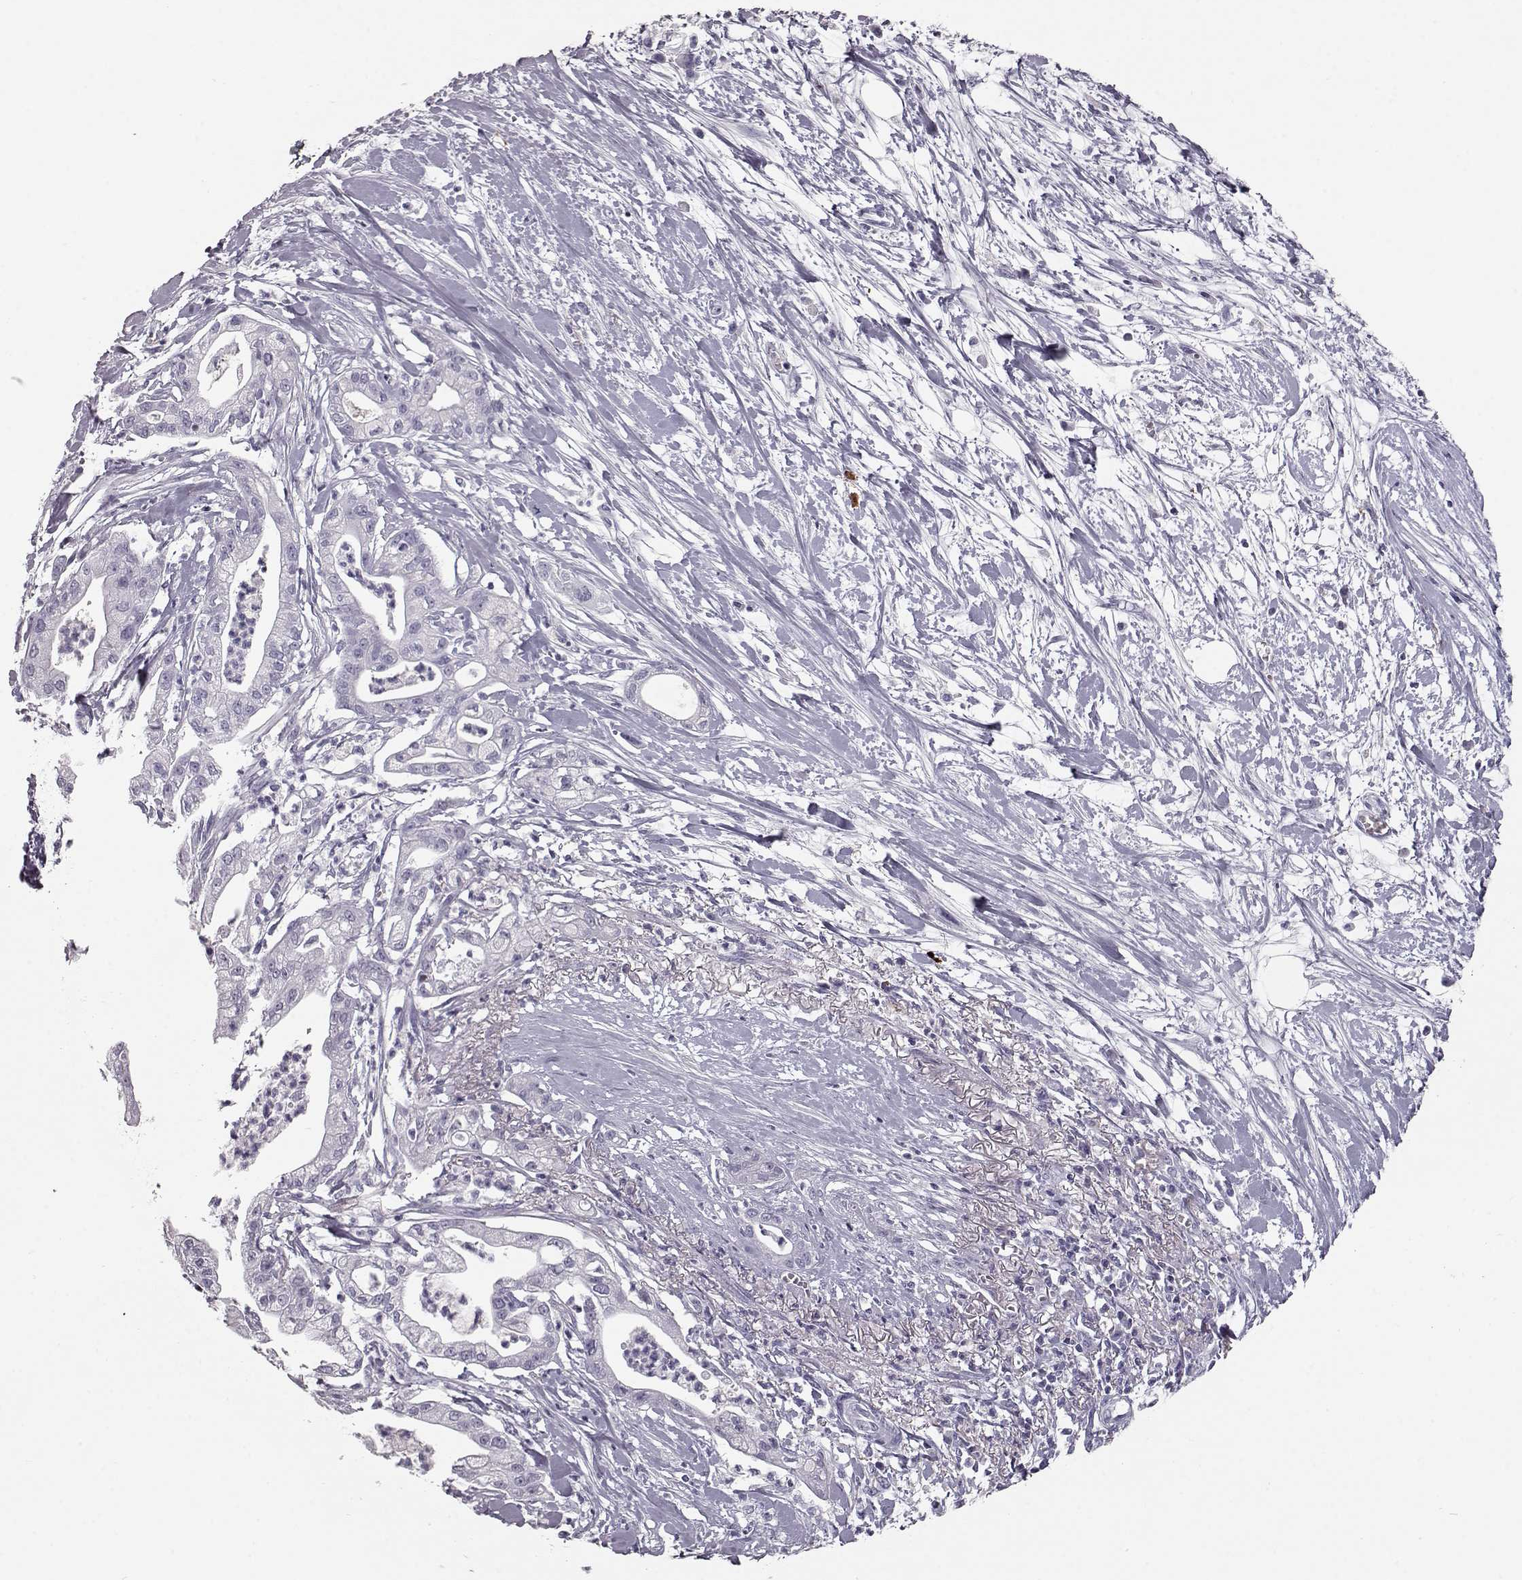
{"staining": {"intensity": "negative", "quantity": "none", "location": "none"}, "tissue": "pancreatic cancer", "cell_type": "Tumor cells", "image_type": "cancer", "snomed": [{"axis": "morphology", "description": "Normal tissue, NOS"}, {"axis": "morphology", "description": "Adenocarcinoma, NOS"}, {"axis": "topography", "description": "Lymph node"}, {"axis": "topography", "description": "Pancreas"}], "caption": "Immunohistochemistry (IHC) image of neoplastic tissue: human adenocarcinoma (pancreatic) stained with DAB demonstrates no significant protein staining in tumor cells.", "gene": "CCL19", "patient": {"sex": "female", "age": 58}}